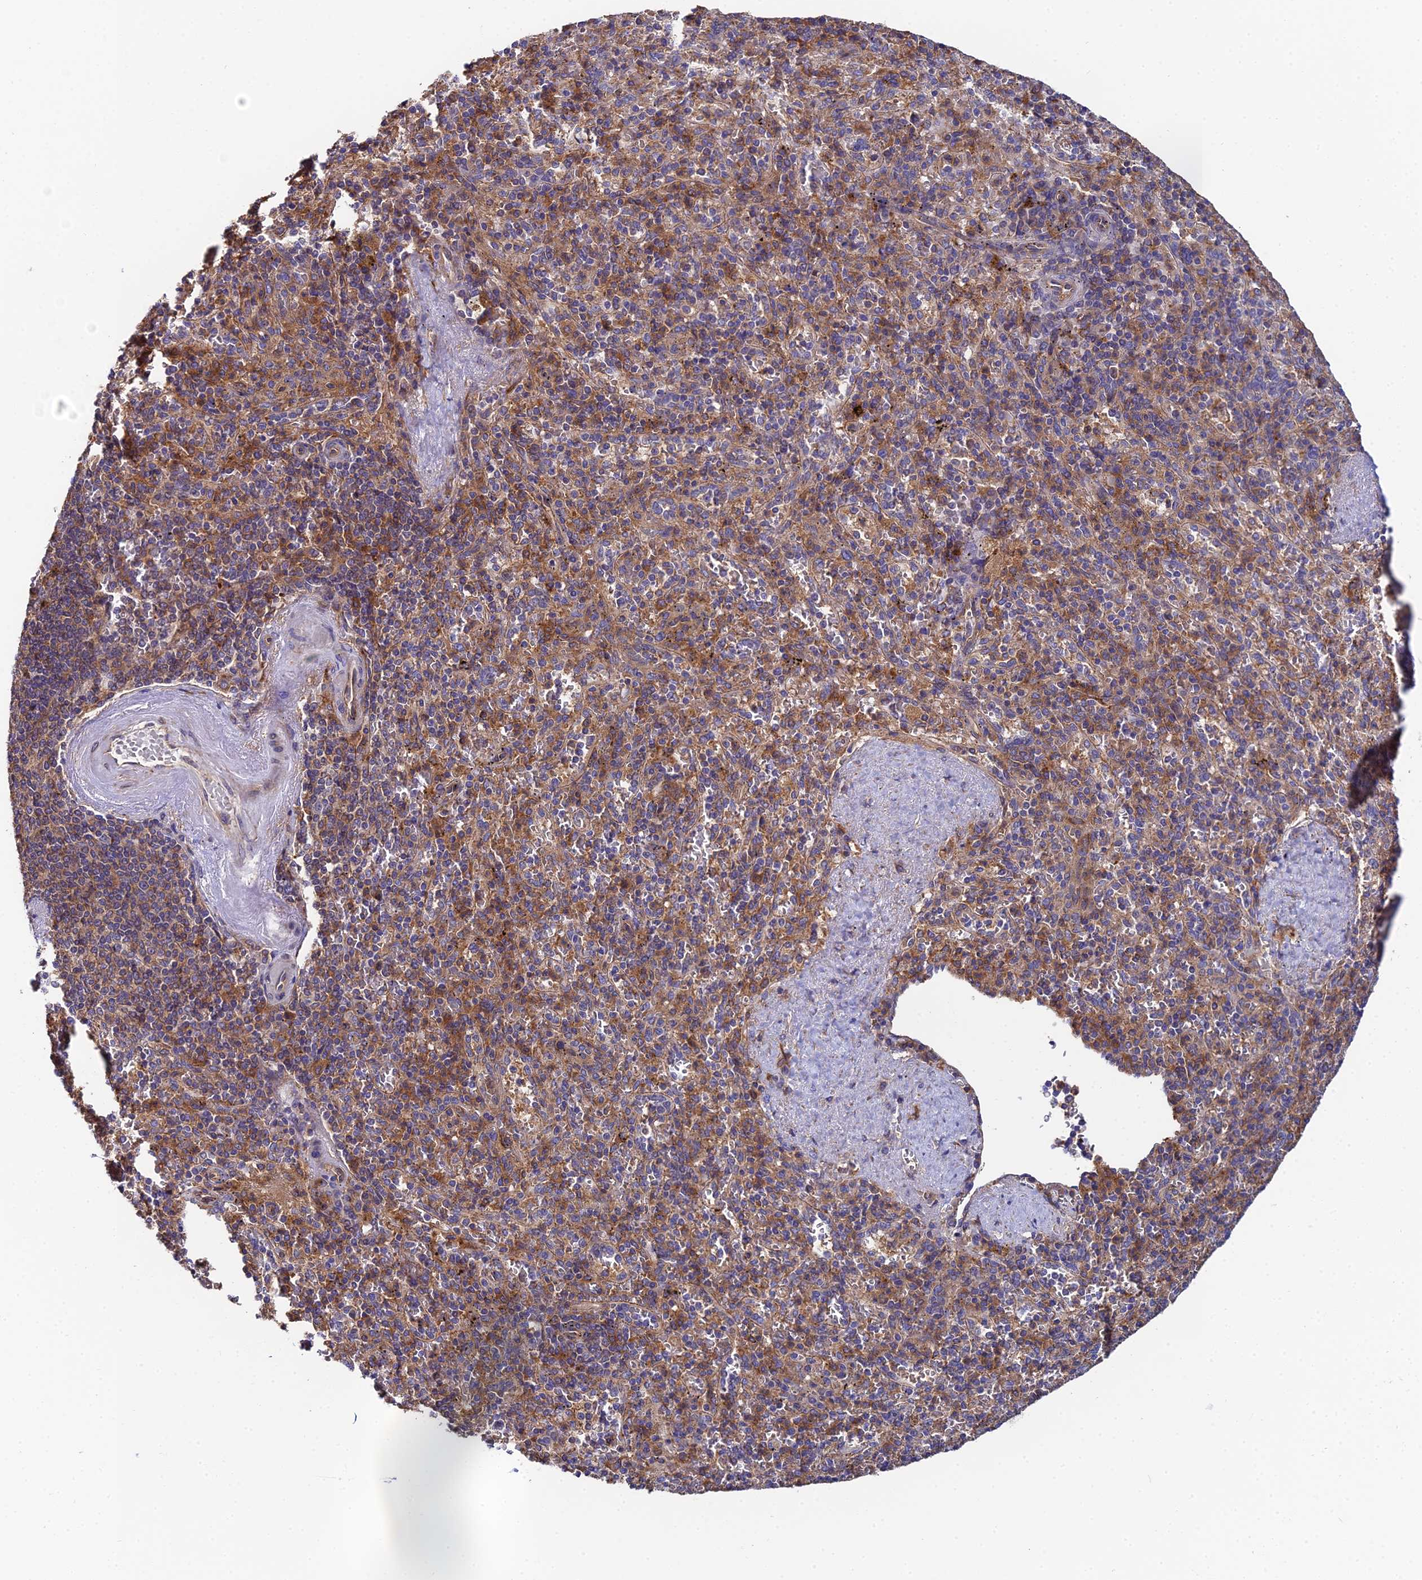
{"staining": {"intensity": "strong", "quantity": "25%-75%", "location": "cytoplasmic/membranous"}, "tissue": "spleen", "cell_type": "Cells in red pulp", "image_type": "normal", "snomed": [{"axis": "morphology", "description": "Normal tissue, NOS"}, {"axis": "topography", "description": "Spleen"}], "caption": "Immunohistochemical staining of unremarkable human spleen reveals high levels of strong cytoplasmic/membranous positivity in approximately 25%-75% of cells in red pulp. The staining is performed using DAB brown chromogen to label protein expression. The nuclei are counter-stained blue using hematoxylin.", "gene": "GNG5B", "patient": {"sex": "male", "age": 82}}